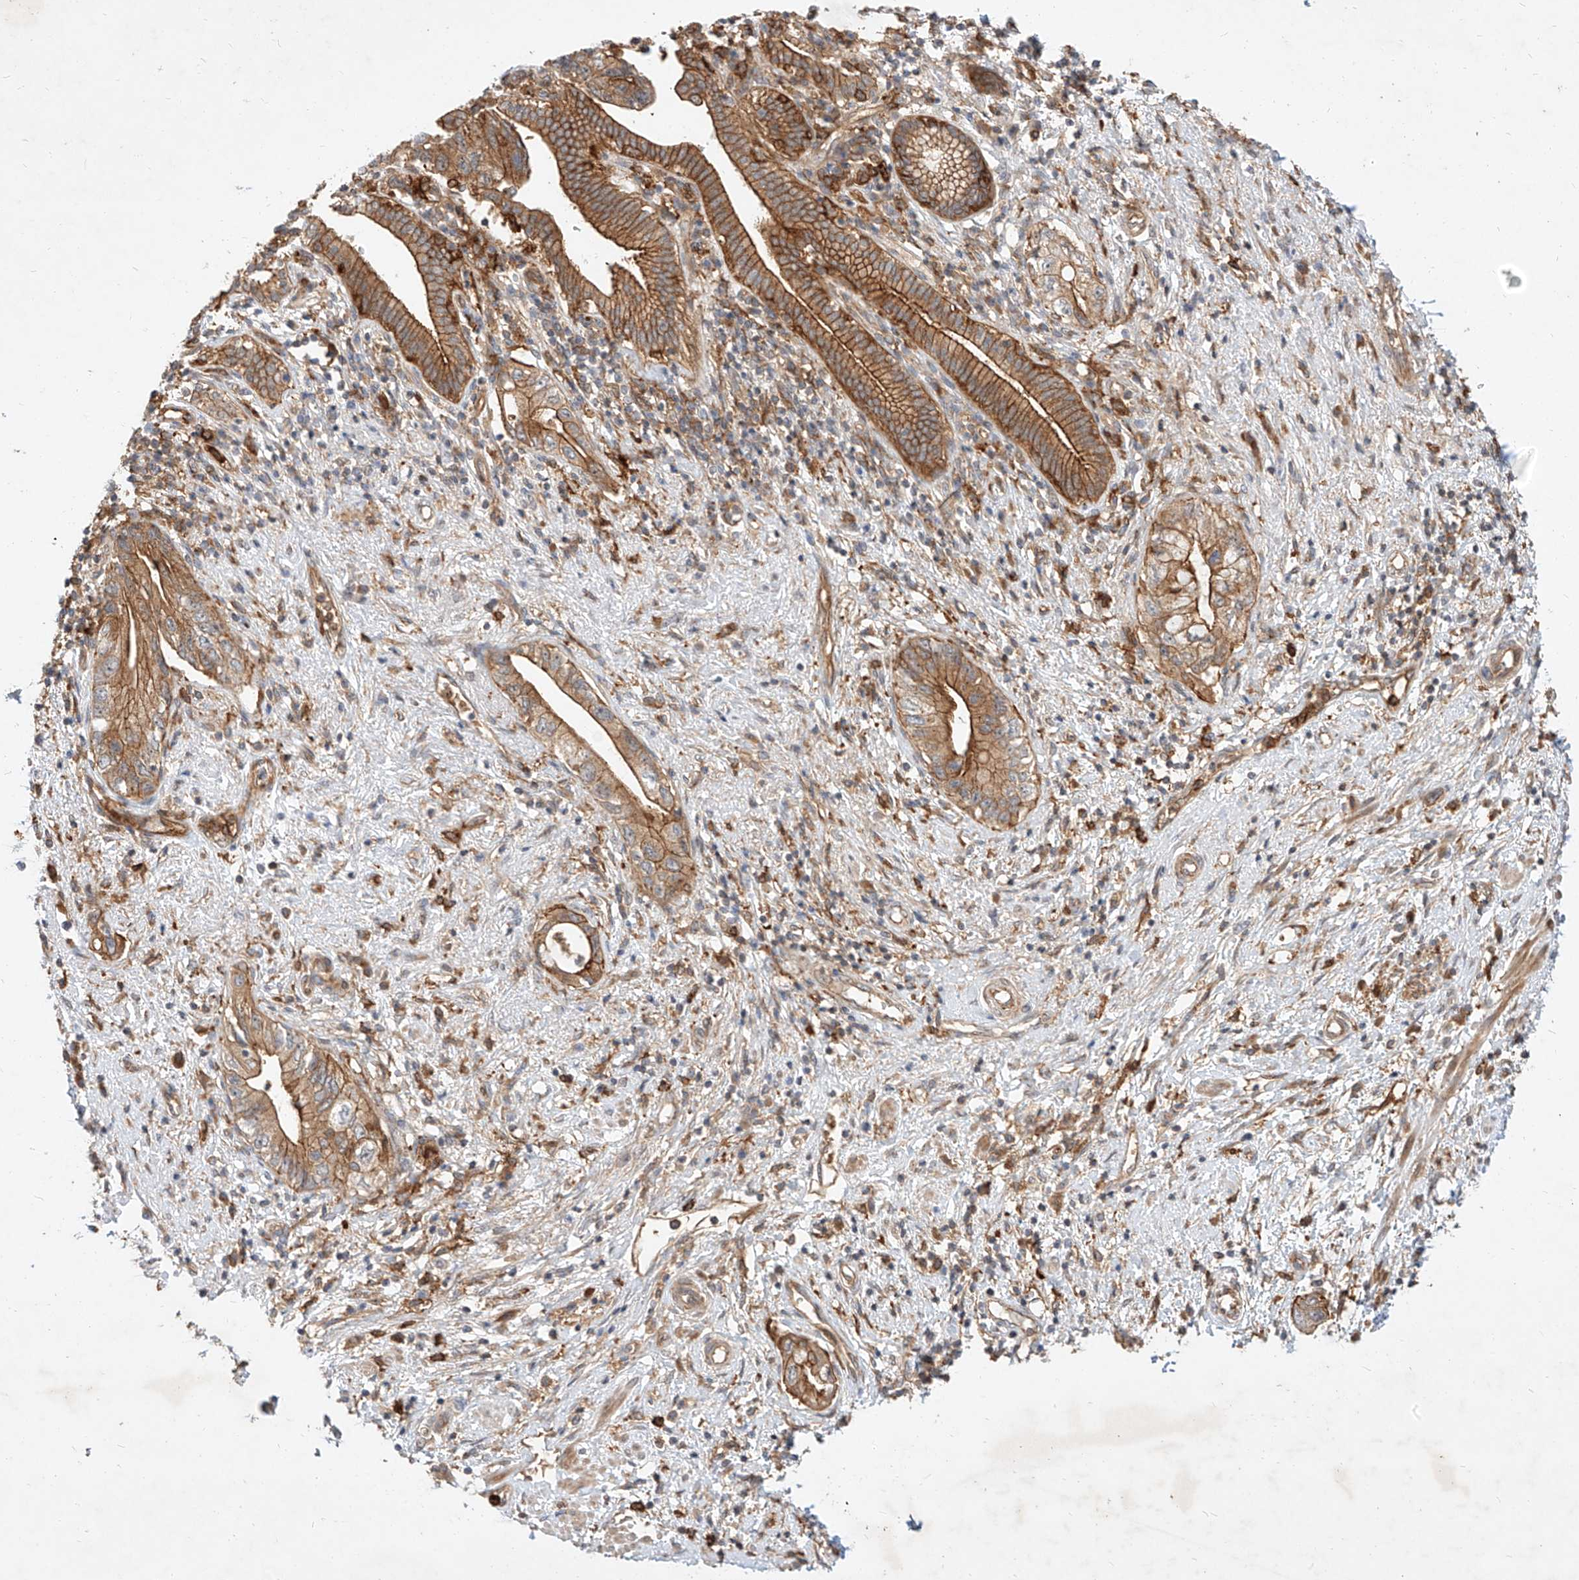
{"staining": {"intensity": "moderate", "quantity": ">75%", "location": "cytoplasmic/membranous"}, "tissue": "pancreatic cancer", "cell_type": "Tumor cells", "image_type": "cancer", "snomed": [{"axis": "morphology", "description": "Adenocarcinoma, NOS"}, {"axis": "topography", "description": "Pancreas"}], "caption": "Protein expression analysis of human adenocarcinoma (pancreatic) reveals moderate cytoplasmic/membranous staining in approximately >75% of tumor cells.", "gene": "NFAM1", "patient": {"sex": "female", "age": 73}}